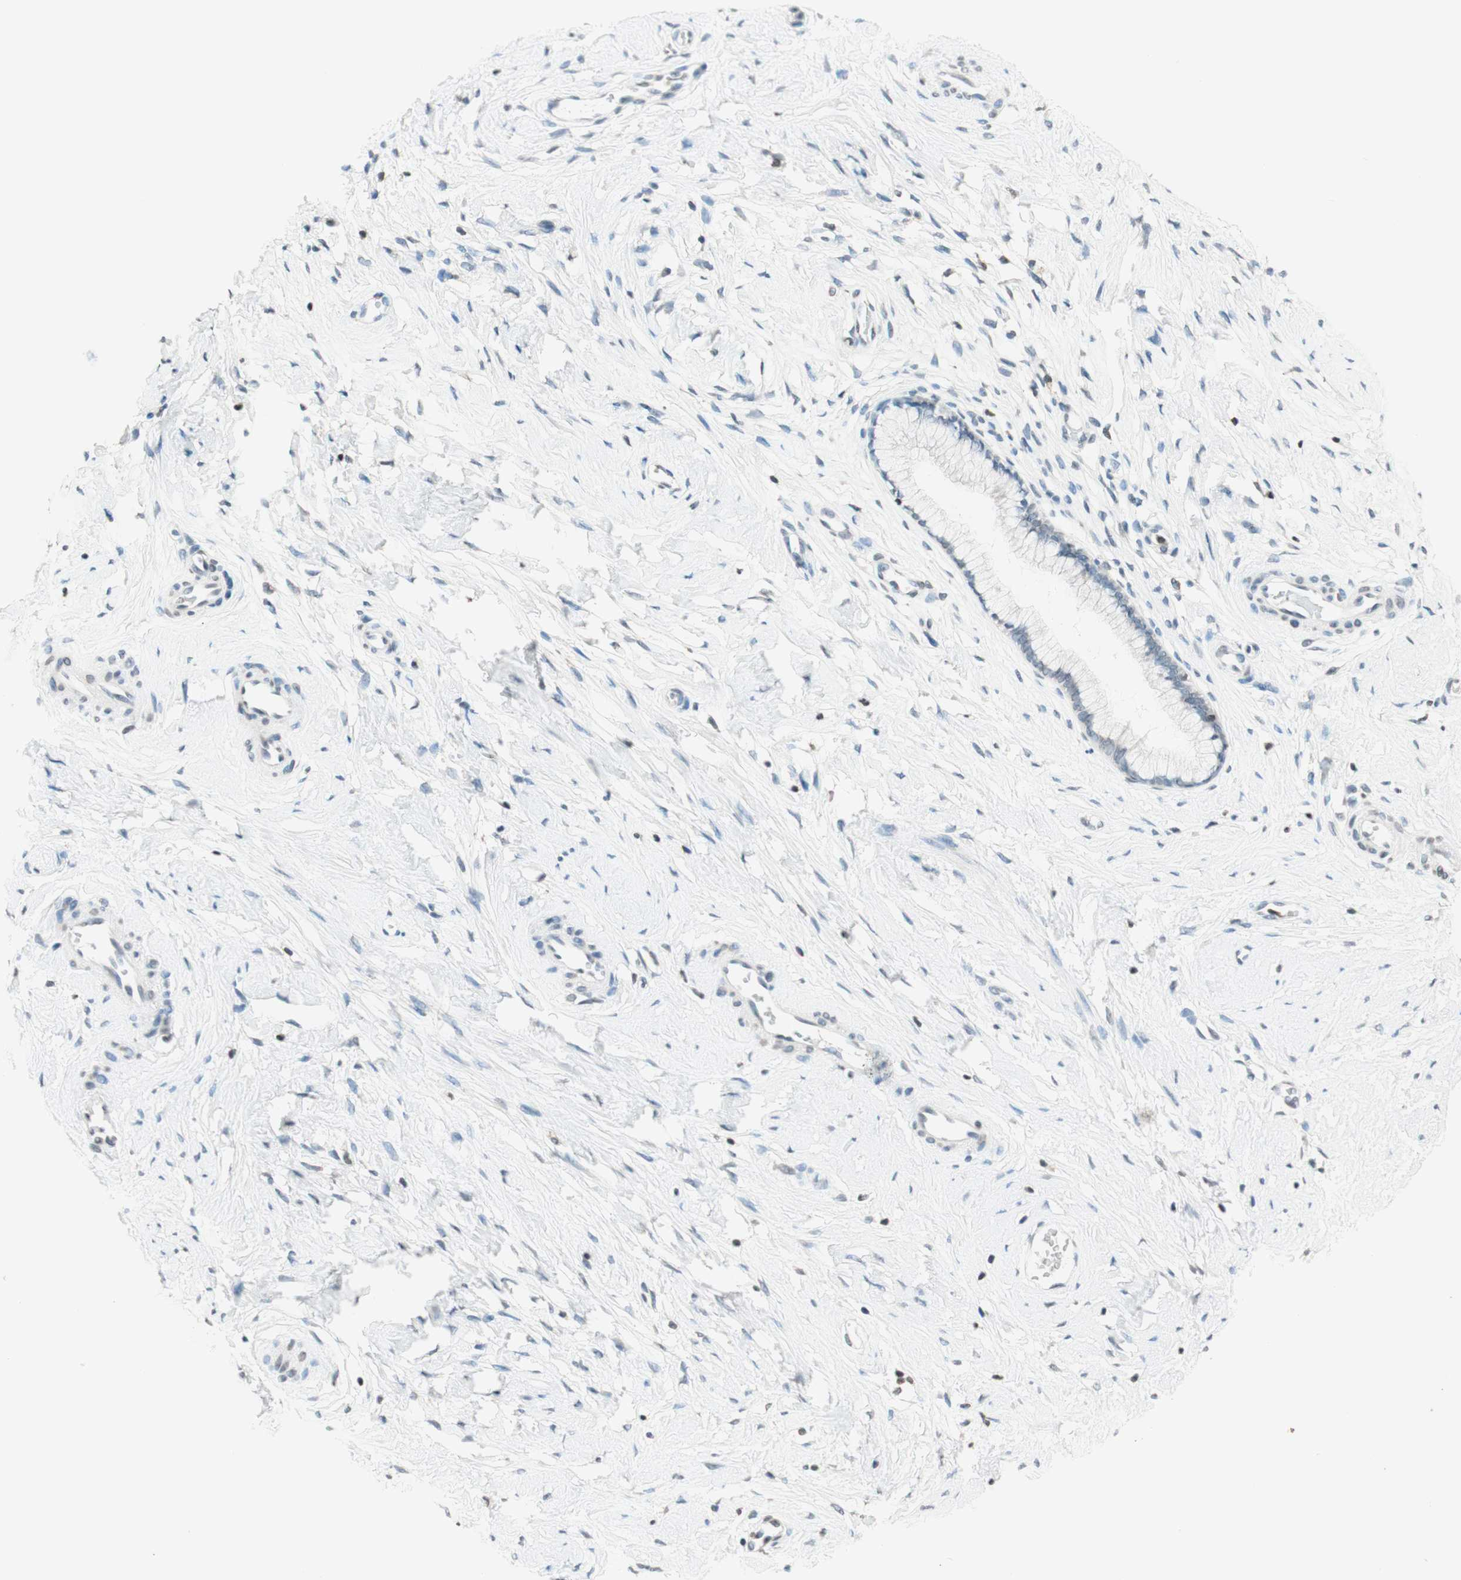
{"staining": {"intensity": "negative", "quantity": "none", "location": "none"}, "tissue": "cervix", "cell_type": "Glandular cells", "image_type": "normal", "snomed": [{"axis": "morphology", "description": "Normal tissue, NOS"}, {"axis": "topography", "description": "Cervix"}], "caption": "IHC image of normal cervix: cervix stained with DAB (3,3'-diaminobenzidine) demonstrates no significant protein expression in glandular cells. Nuclei are stained in blue.", "gene": "WIPF1", "patient": {"sex": "female", "age": 65}}